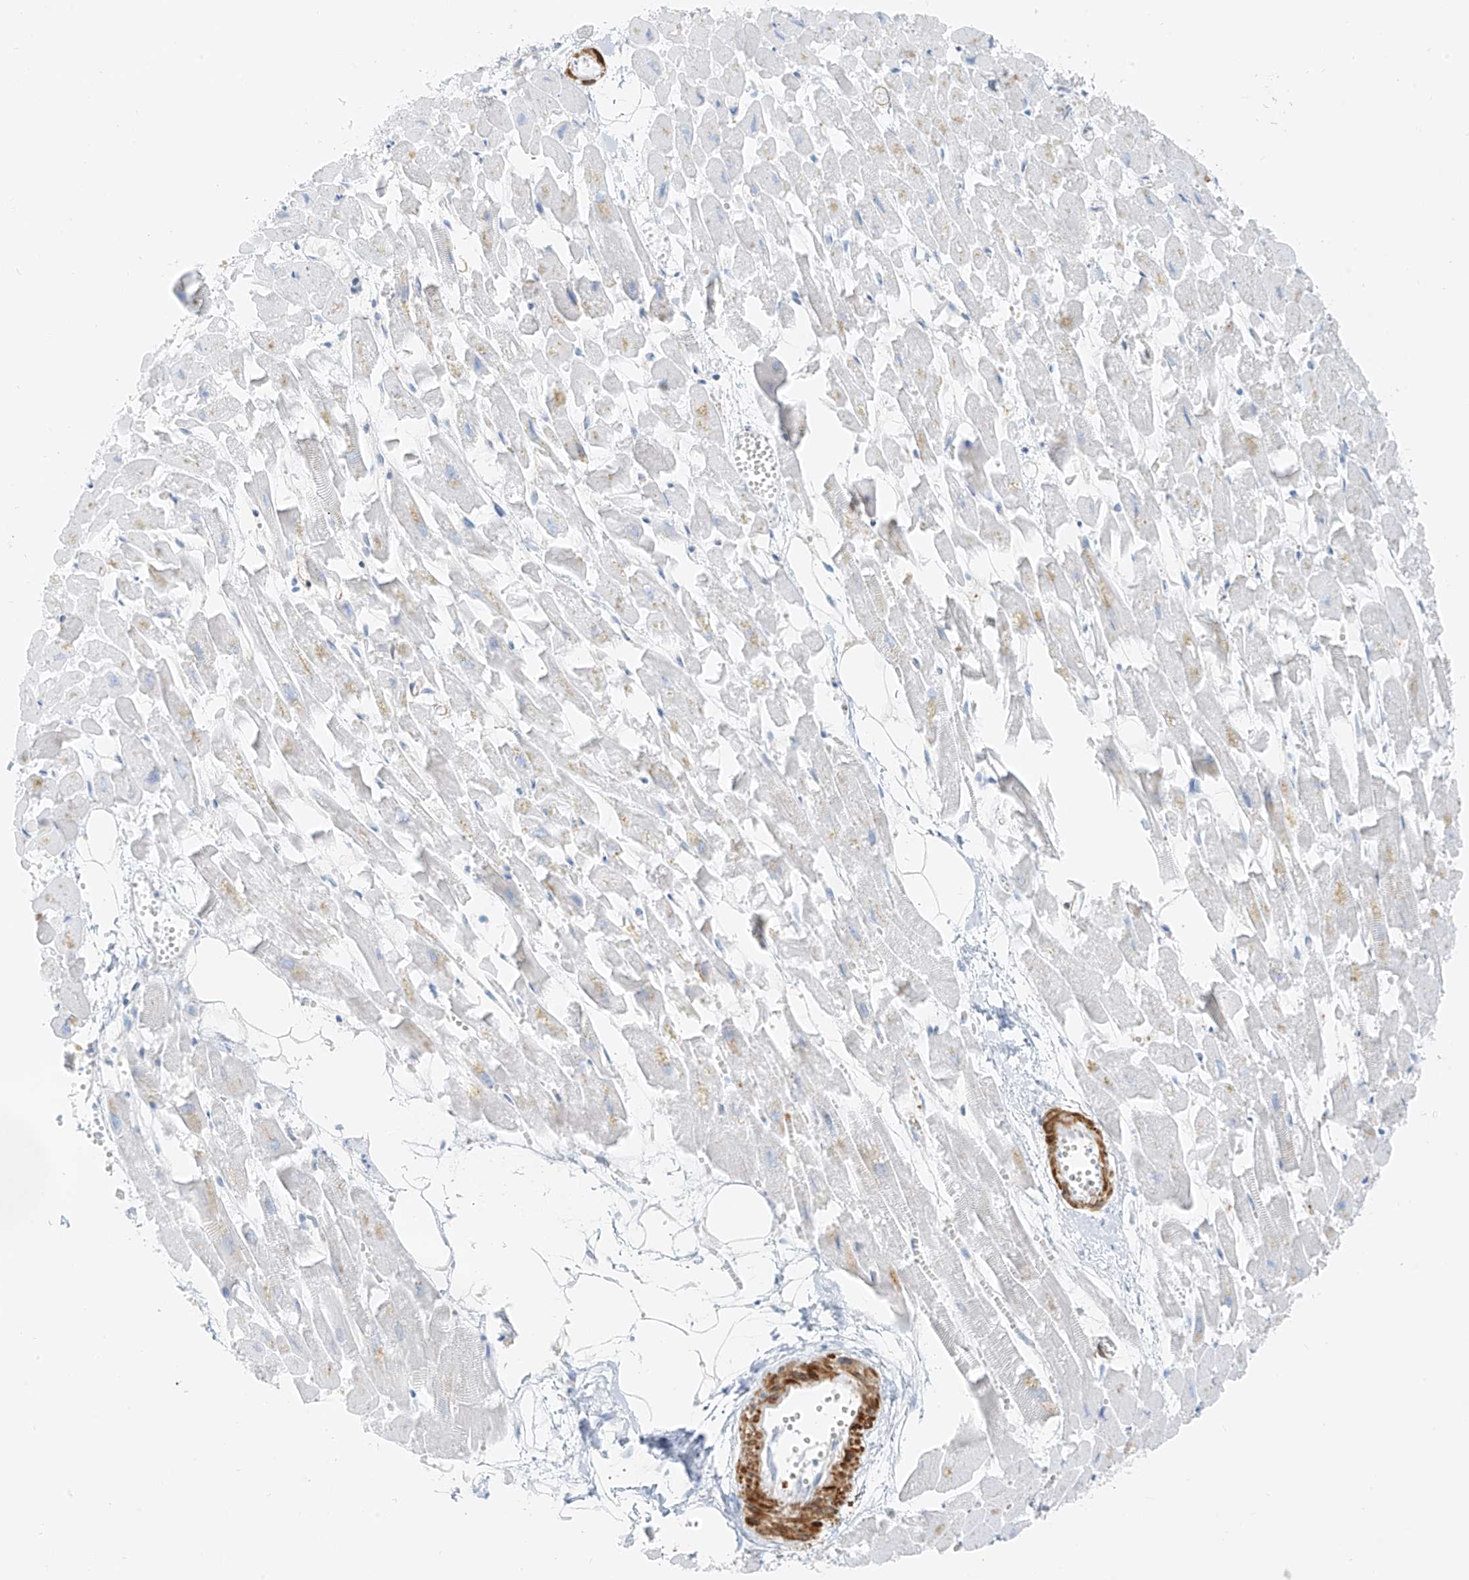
{"staining": {"intensity": "negative", "quantity": "none", "location": "none"}, "tissue": "heart muscle", "cell_type": "Cardiomyocytes", "image_type": "normal", "snomed": [{"axis": "morphology", "description": "Normal tissue, NOS"}, {"axis": "topography", "description": "Heart"}], "caption": "DAB immunohistochemical staining of normal human heart muscle shows no significant positivity in cardiomyocytes.", "gene": "SMCP", "patient": {"sex": "female", "age": 64}}